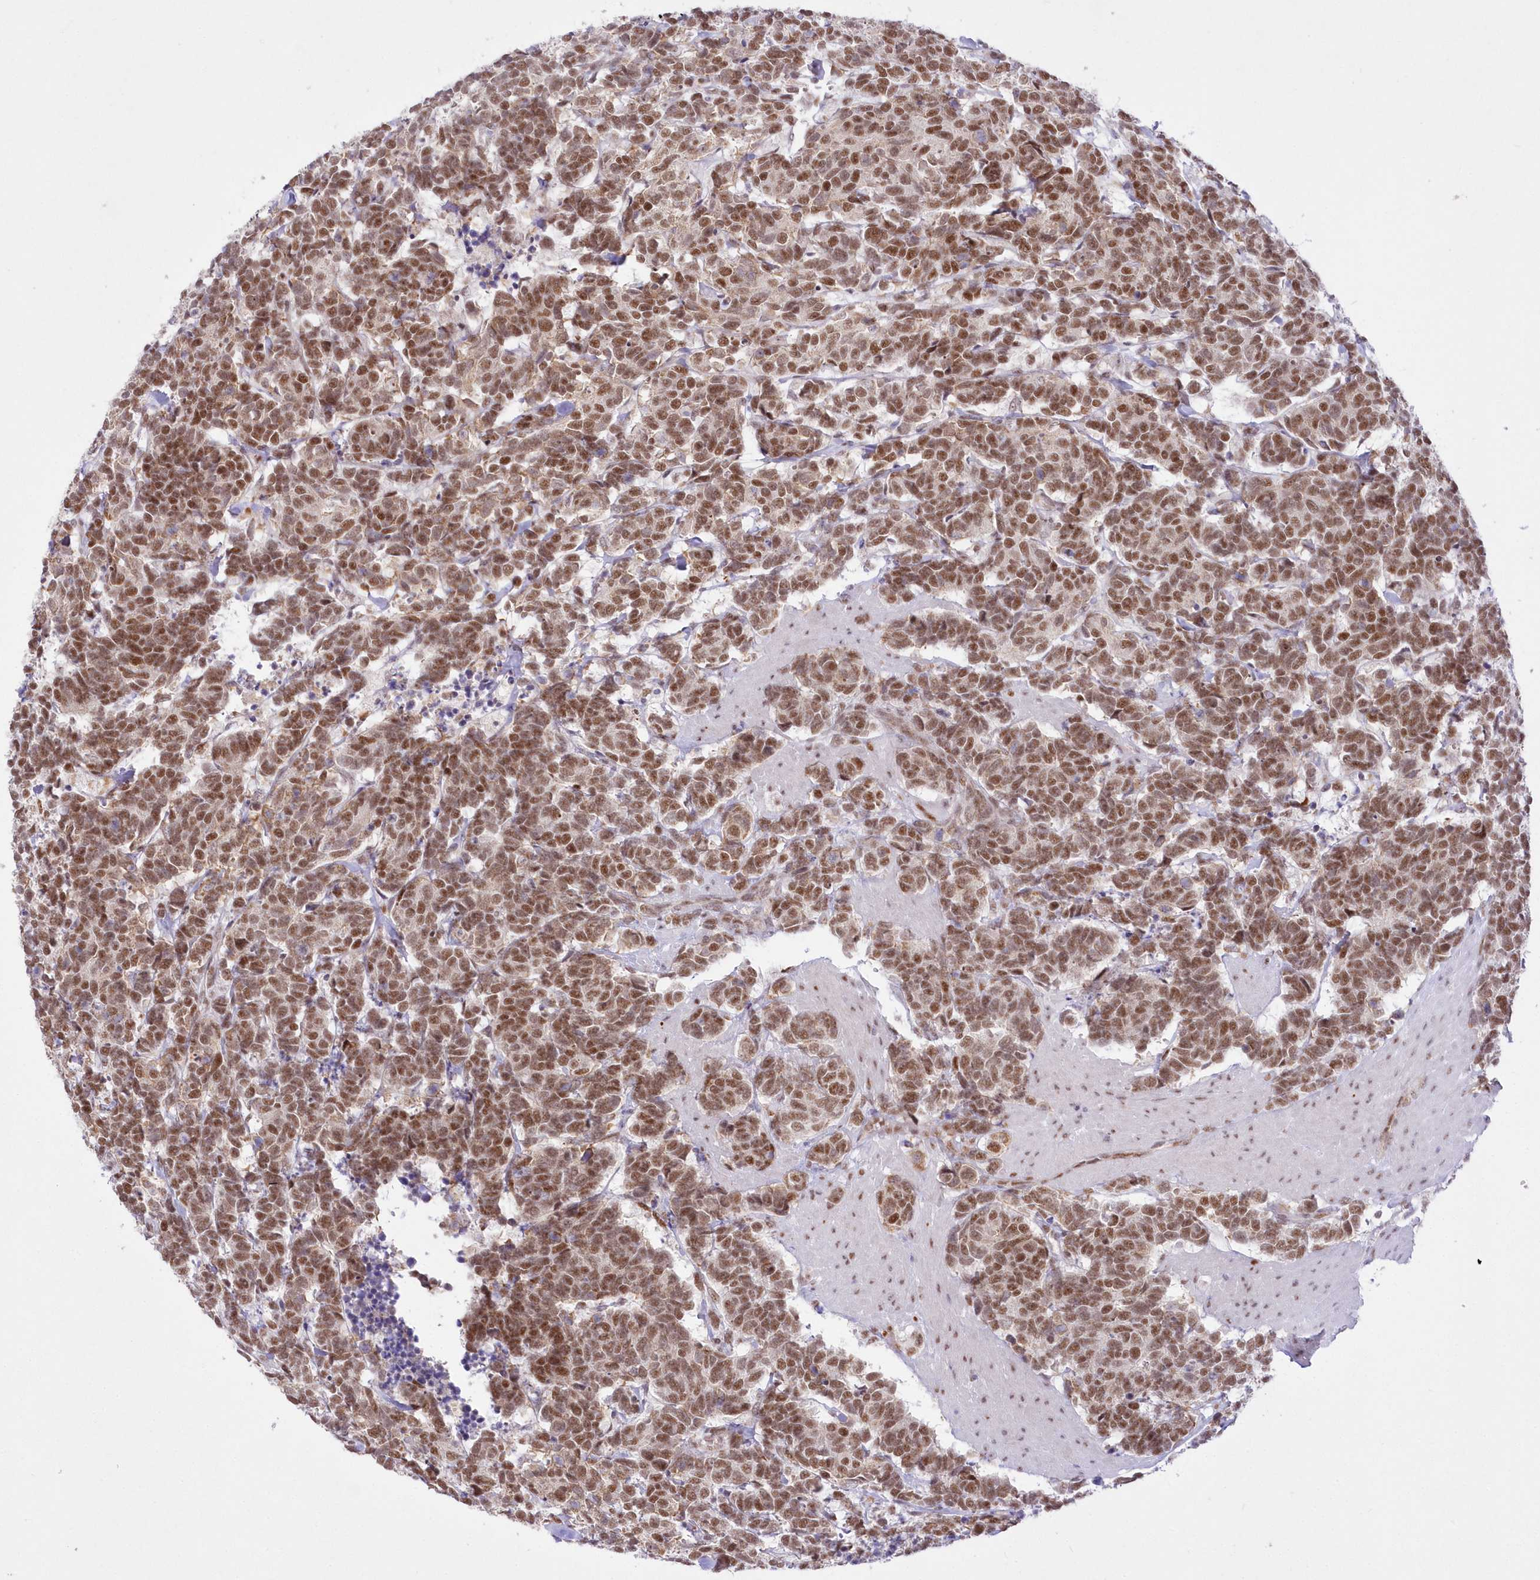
{"staining": {"intensity": "moderate", "quantity": ">75%", "location": "nuclear"}, "tissue": "carcinoid", "cell_type": "Tumor cells", "image_type": "cancer", "snomed": [{"axis": "morphology", "description": "Carcinoma, NOS"}, {"axis": "morphology", "description": "Carcinoid, malignant, NOS"}, {"axis": "topography", "description": "Urinary bladder"}], "caption": "Immunohistochemical staining of carcinoma demonstrates medium levels of moderate nuclear protein expression in approximately >75% of tumor cells.", "gene": "NSUN2", "patient": {"sex": "male", "age": 57}}